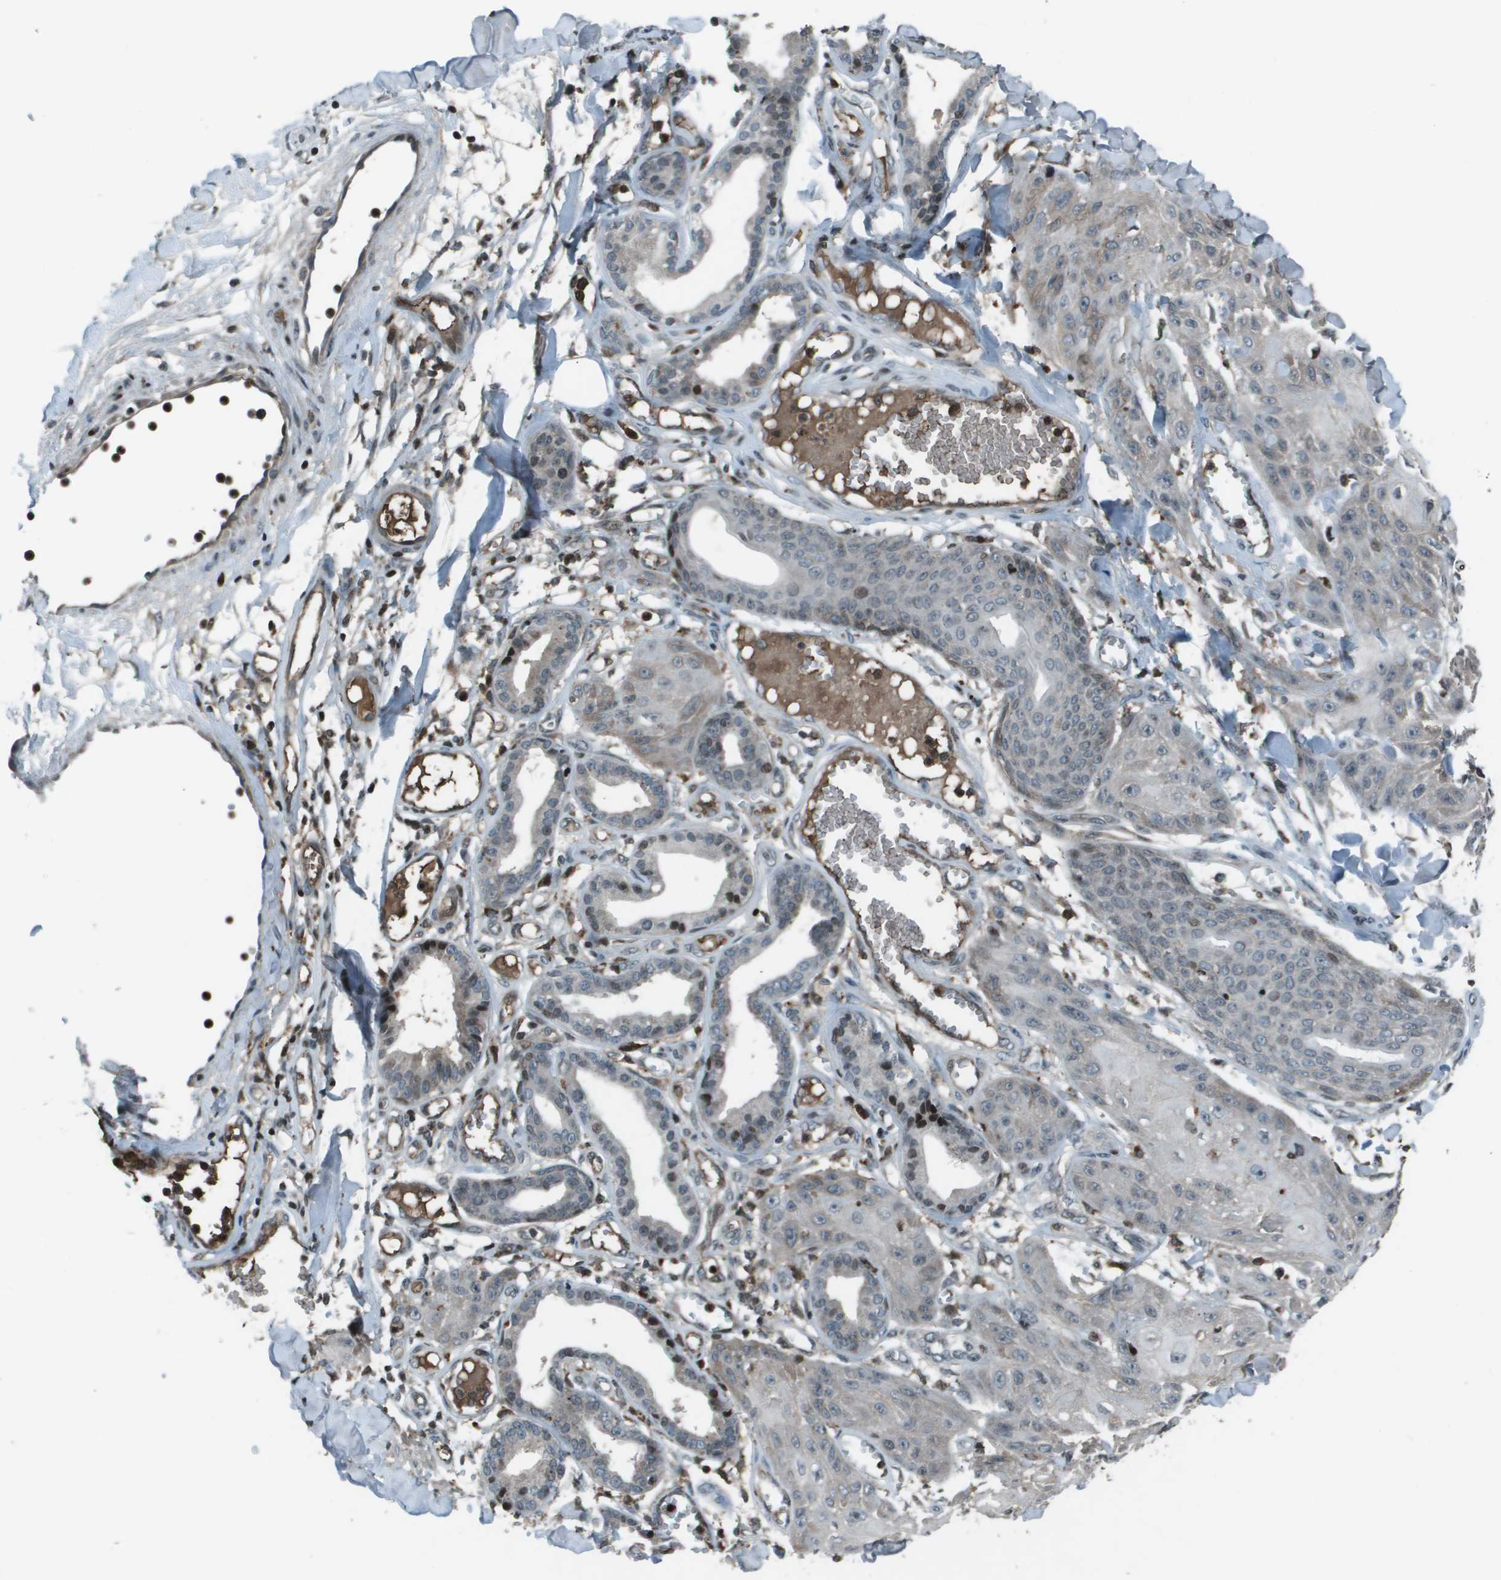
{"staining": {"intensity": "negative", "quantity": "none", "location": "none"}, "tissue": "skin cancer", "cell_type": "Tumor cells", "image_type": "cancer", "snomed": [{"axis": "morphology", "description": "Squamous cell carcinoma, NOS"}, {"axis": "topography", "description": "Skin"}], "caption": "Image shows no significant protein positivity in tumor cells of skin cancer (squamous cell carcinoma).", "gene": "CXCL12", "patient": {"sex": "male", "age": 74}}